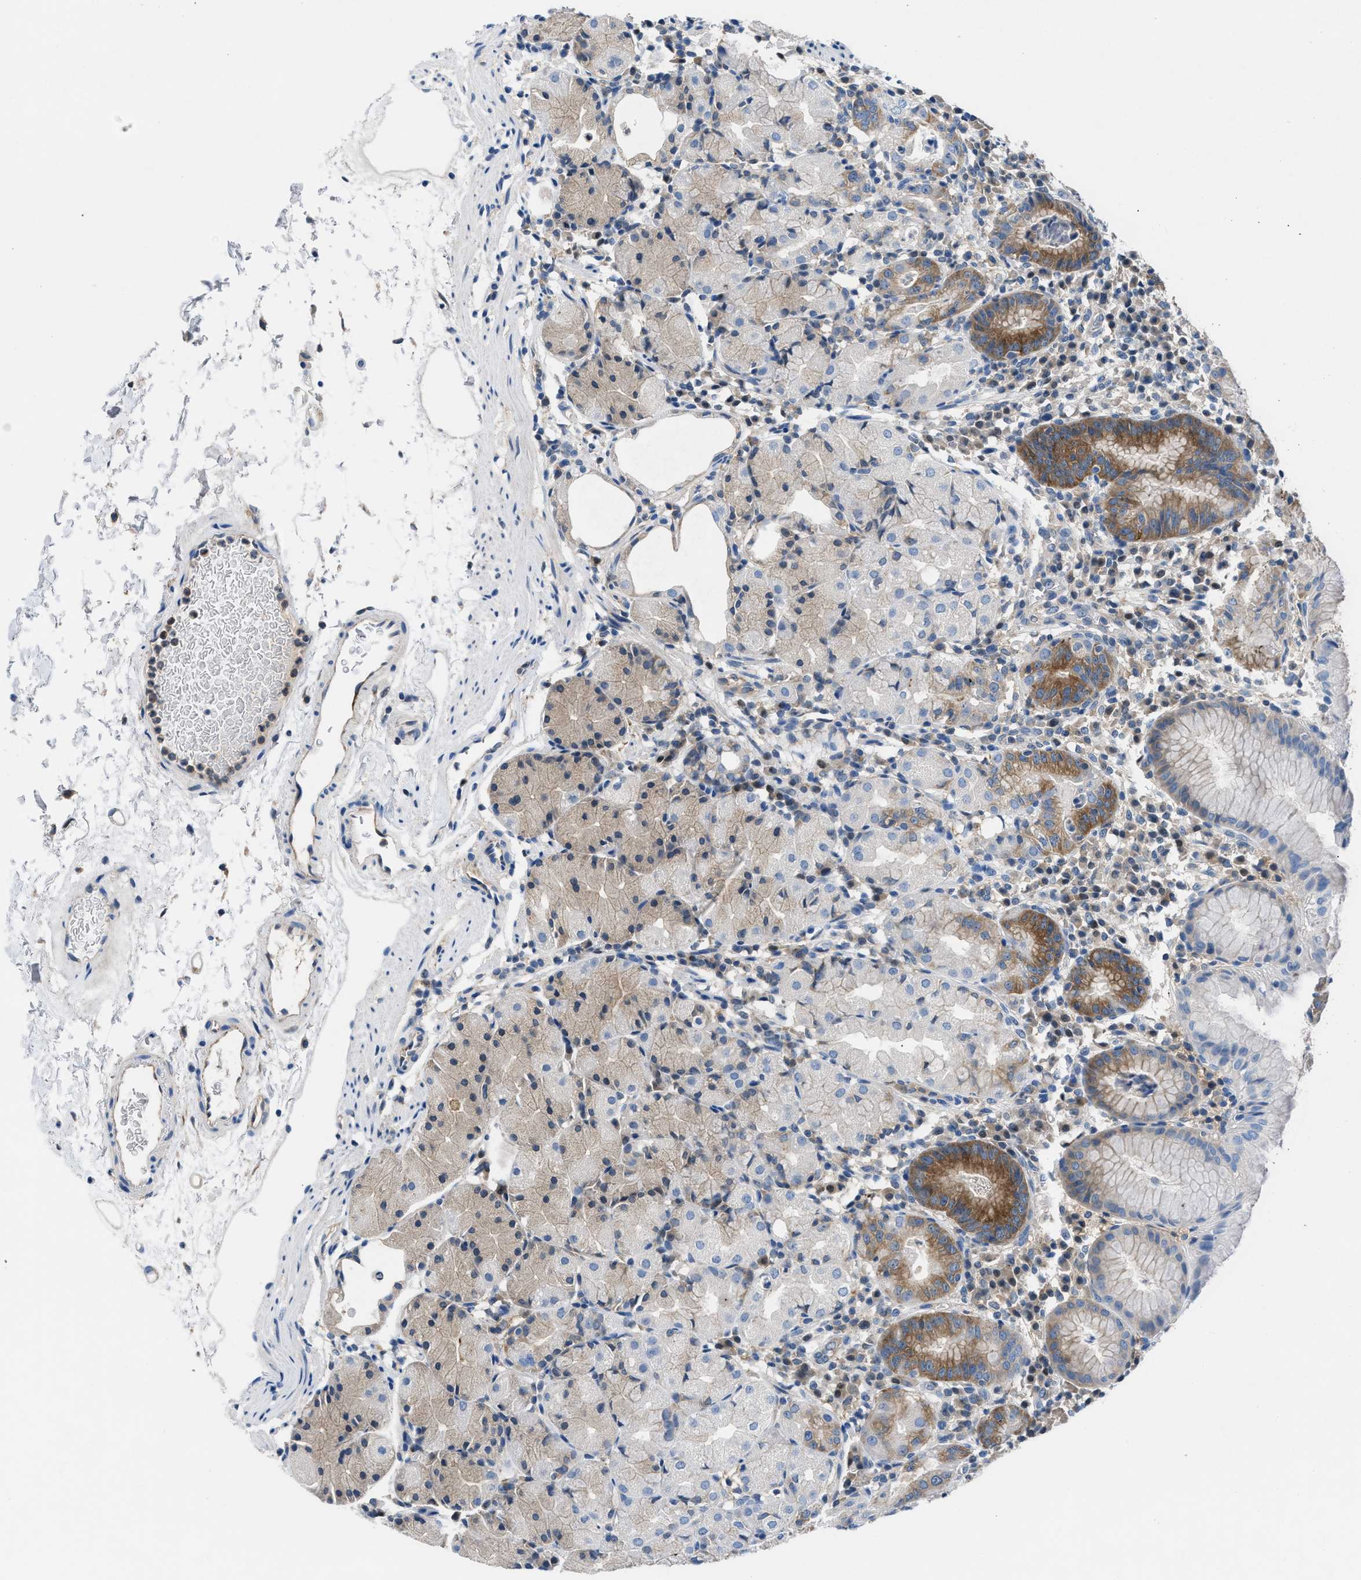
{"staining": {"intensity": "moderate", "quantity": "<25%", "location": "cytoplasmic/membranous"}, "tissue": "stomach", "cell_type": "Glandular cells", "image_type": "normal", "snomed": [{"axis": "morphology", "description": "Normal tissue, NOS"}, {"axis": "topography", "description": "Stomach"}, {"axis": "topography", "description": "Stomach, lower"}], "caption": "Moderate cytoplasmic/membranous staining is seen in about <25% of glandular cells in unremarkable stomach. The staining was performed using DAB to visualize the protein expression in brown, while the nuclei were stained in blue with hematoxylin (Magnification: 20x).", "gene": "BNC2", "patient": {"sex": "female", "age": 75}}